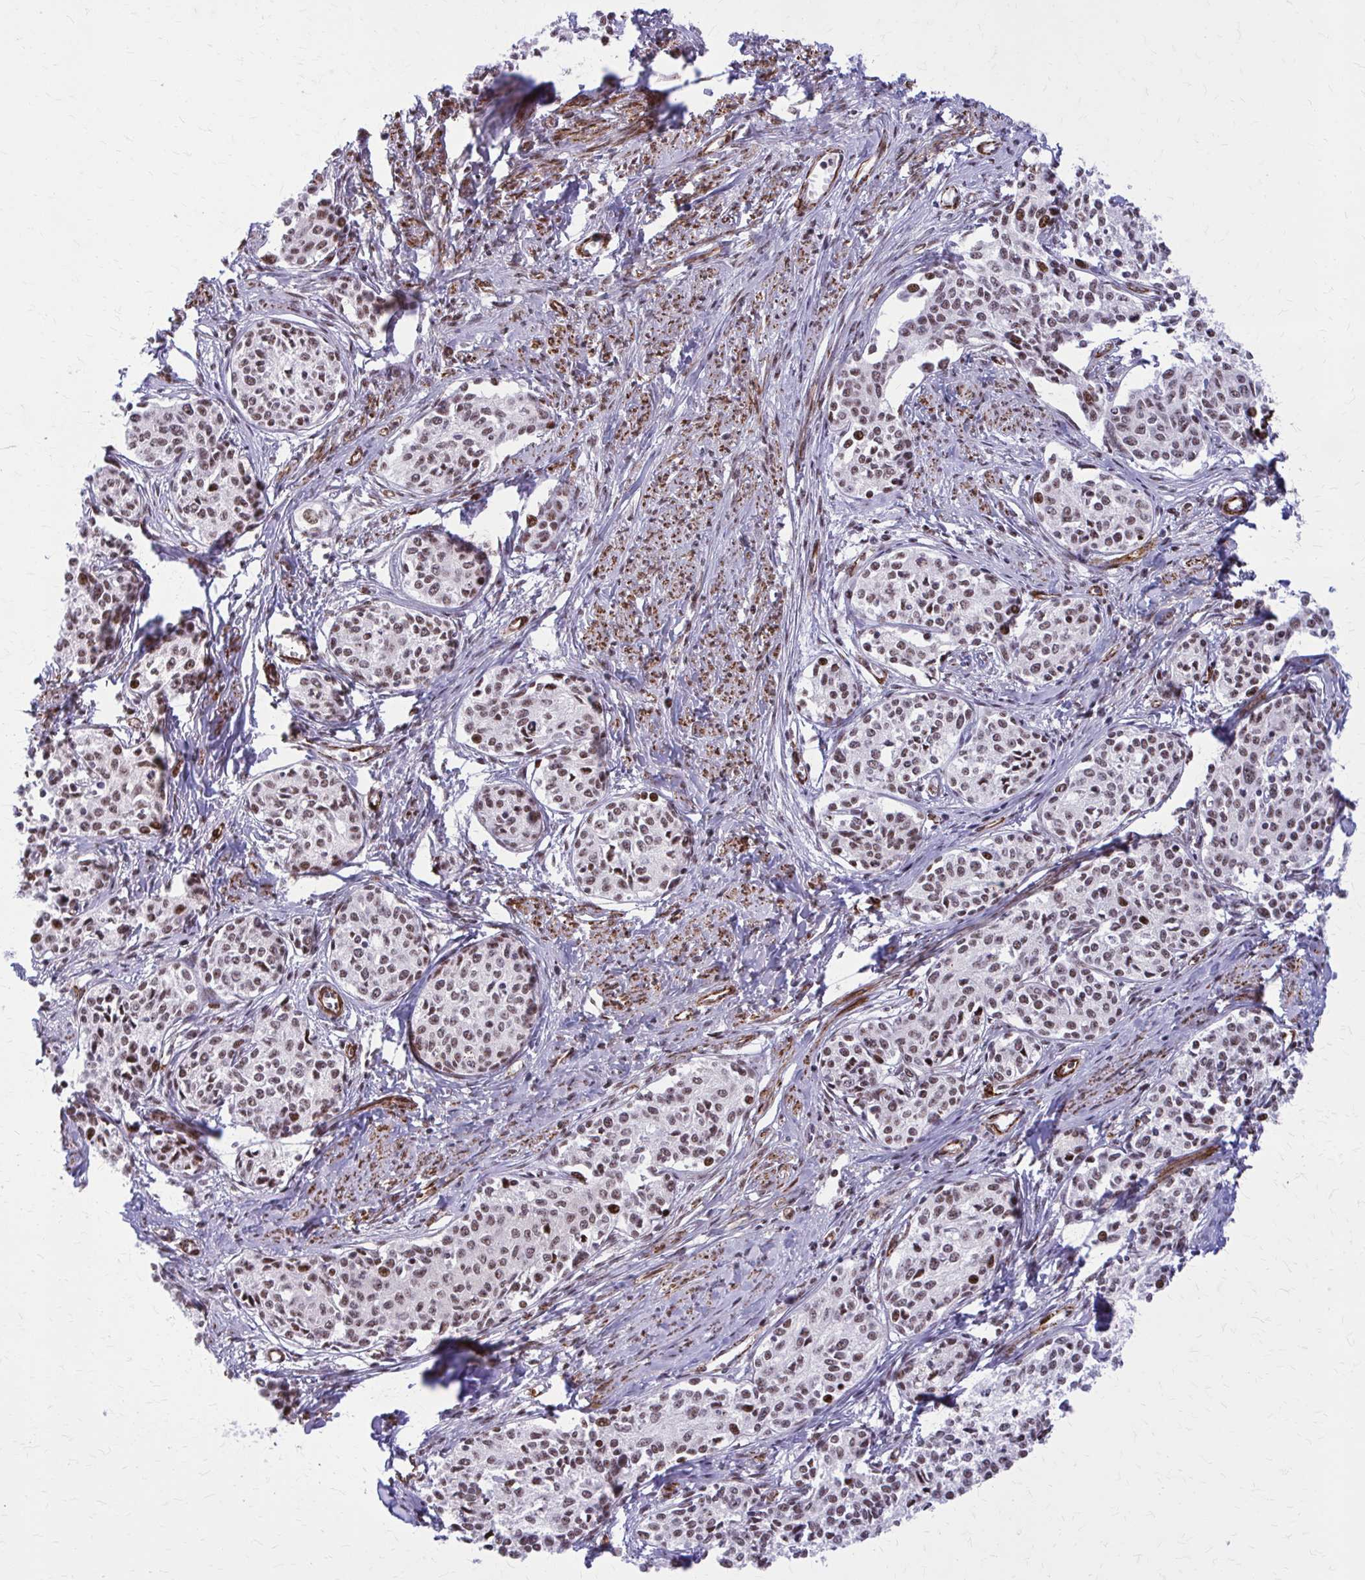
{"staining": {"intensity": "moderate", "quantity": ">75%", "location": "nuclear"}, "tissue": "cervical cancer", "cell_type": "Tumor cells", "image_type": "cancer", "snomed": [{"axis": "morphology", "description": "Squamous cell carcinoma, NOS"}, {"axis": "morphology", "description": "Adenocarcinoma, NOS"}, {"axis": "topography", "description": "Cervix"}], "caption": "Protein expression by immunohistochemistry displays moderate nuclear staining in about >75% of tumor cells in cervical cancer.", "gene": "NRBF2", "patient": {"sex": "female", "age": 52}}